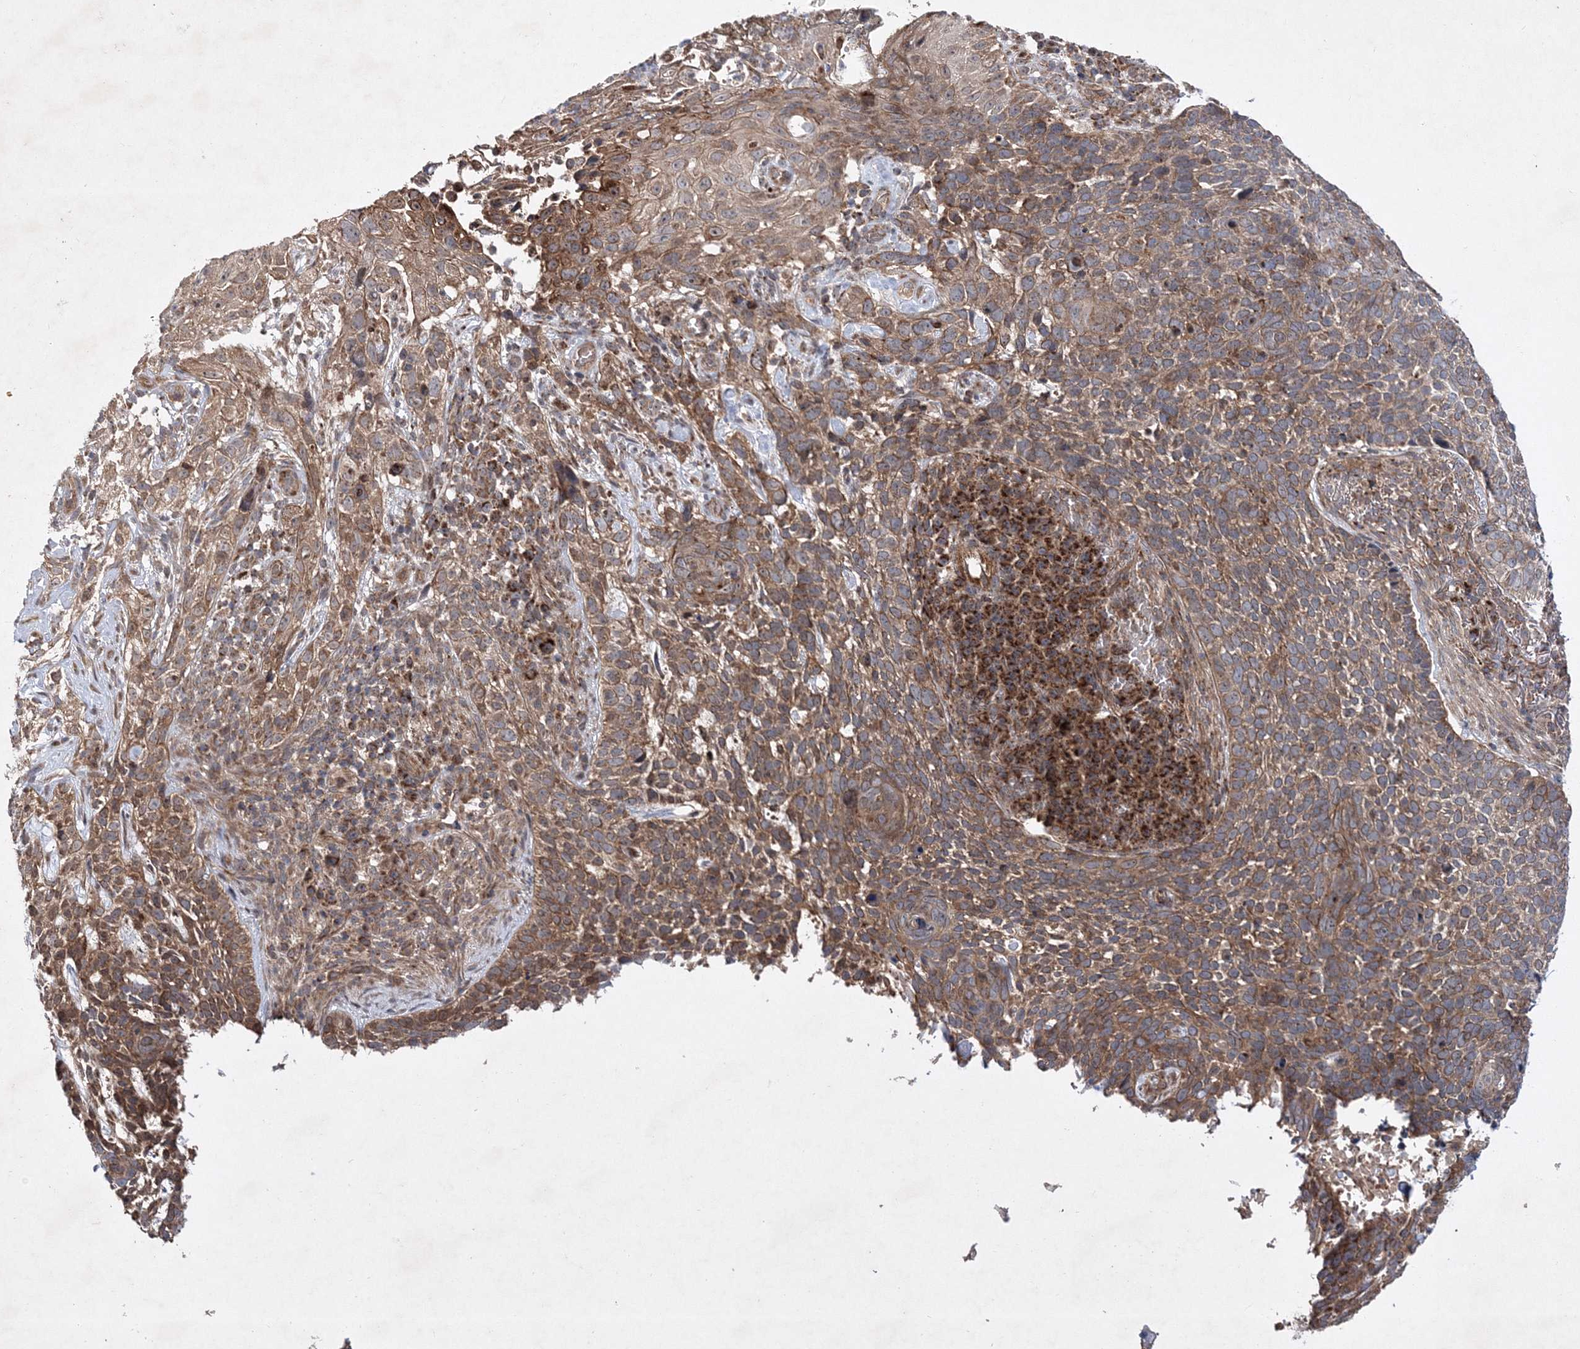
{"staining": {"intensity": "moderate", "quantity": ">75%", "location": "cytoplasmic/membranous"}, "tissue": "skin cancer", "cell_type": "Tumor cells", "image_type": "cancer", "snomed": [{"axis": "morphology", "description": "Basal cell carcinoma"}, {"axis": "topography", "description": "Skin"}], "caption": "Tumor cells show medium levels of moderate cytoplasmic/membranous positivity in about >75% of cells in human skin cancer.", "gene": "SCRN3", "patient": {"sex": "female", "age": 64}}